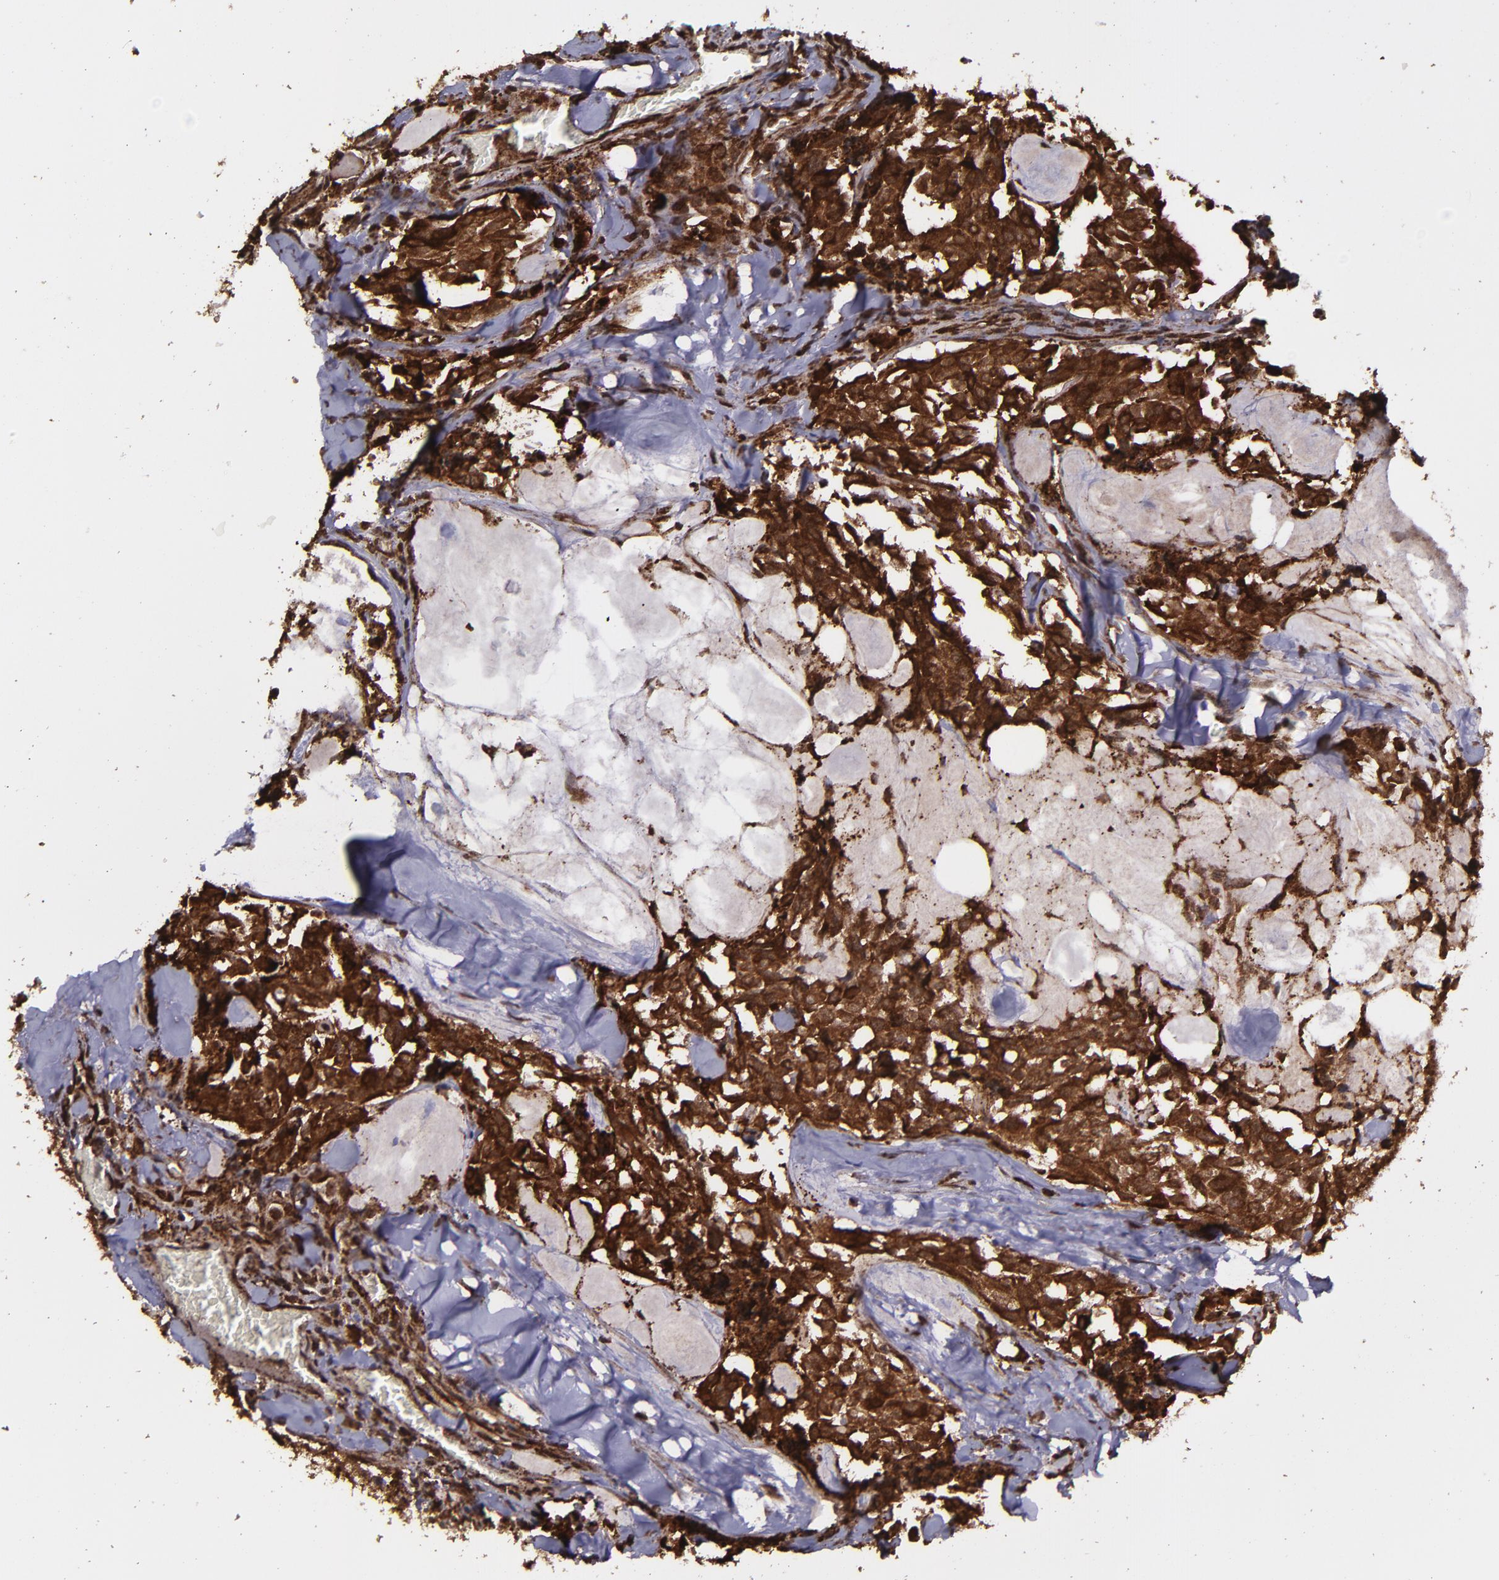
{"staining": {"intensity": "strong", "quantity": ">75%", "location": "cytoplasmic/membranous,nuclear"}, "tissue": "thyroid cancer", "cell_type": "Tumor cells", "image_type": "cancer", "snomed": [{"axis": "morphology", "description": "Carcinoma, NOS"}, {"axis": "morphology", "description": "Carcinoid, malignant, NOS"}, {"axis": "topography", "description": "Thyroid gland"}], "caption": "Protein staining reveals strong cytoplasmic/membranous and nuclear expression in about >75% of tumor cells in malignant carcinoid (thyroid).", "gene": "EIF4ENIF1", "patient": {"sex": "male", "age": 33}}